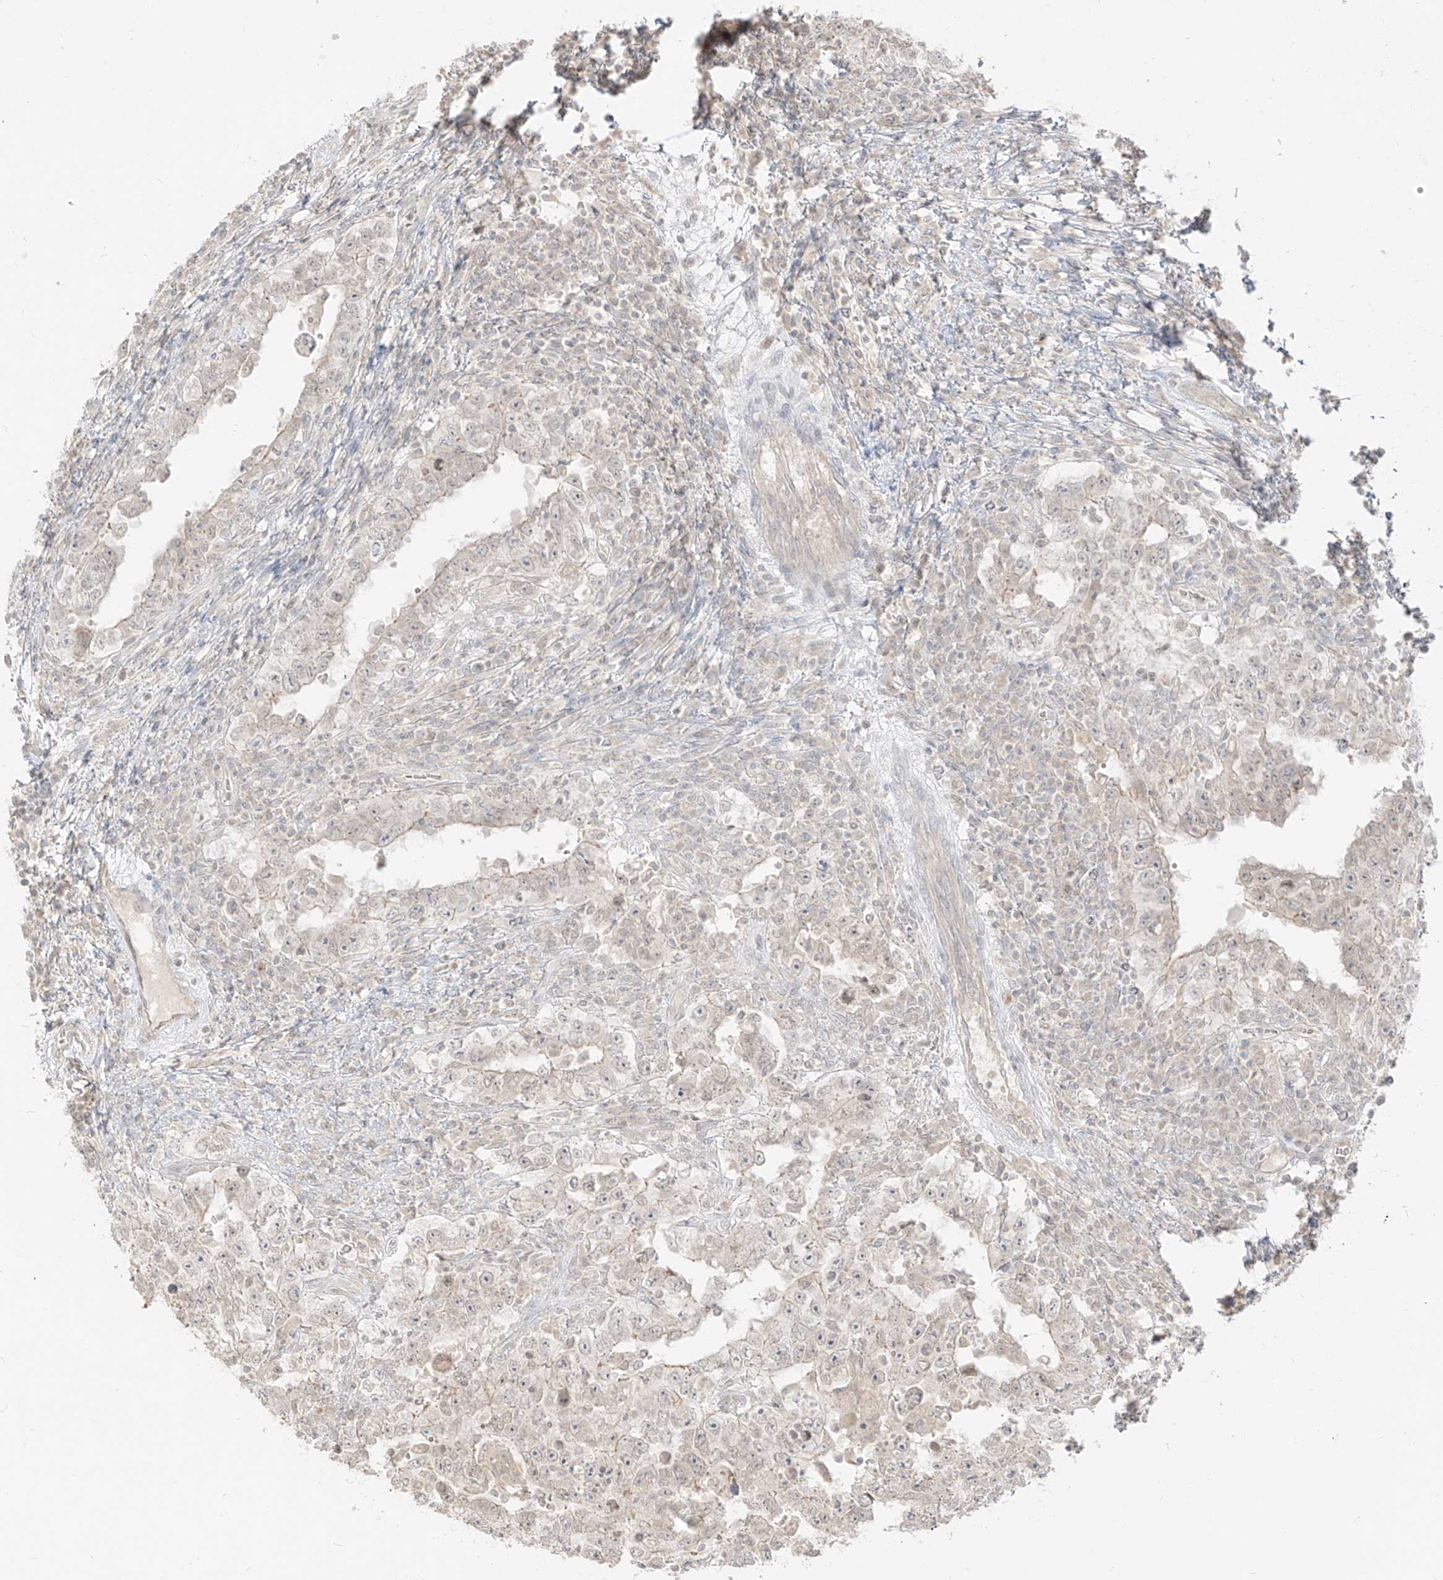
{"staining": {"intensity": "negative", "quantity": "none", "location": "none"}, "tissue": "testis cancer", "cell_type": "Tumor cells", "image_type": "cancer", "snomed": [{"axis": "morphology", "description": "Carcinoma, Embryonal, NOS"}, {"axis": "topography", "description": "Testis"}], "caption": "Immunohistochemistry (IHC) micrograph of neoplastic tissue: testis cancer stained with DAB (3,3'-diaminobenzidine) displays no significant protein positivity in tumor cells. The staining was performed using DAB (3,3'-diaminobenzidine) to visualize the protein expression in brown, while the nuclei were stained in blue with hematoxylin (Magnification: 20x).", "gene": "LIPT1", "patient": {"sex": "male", "age": 26}}